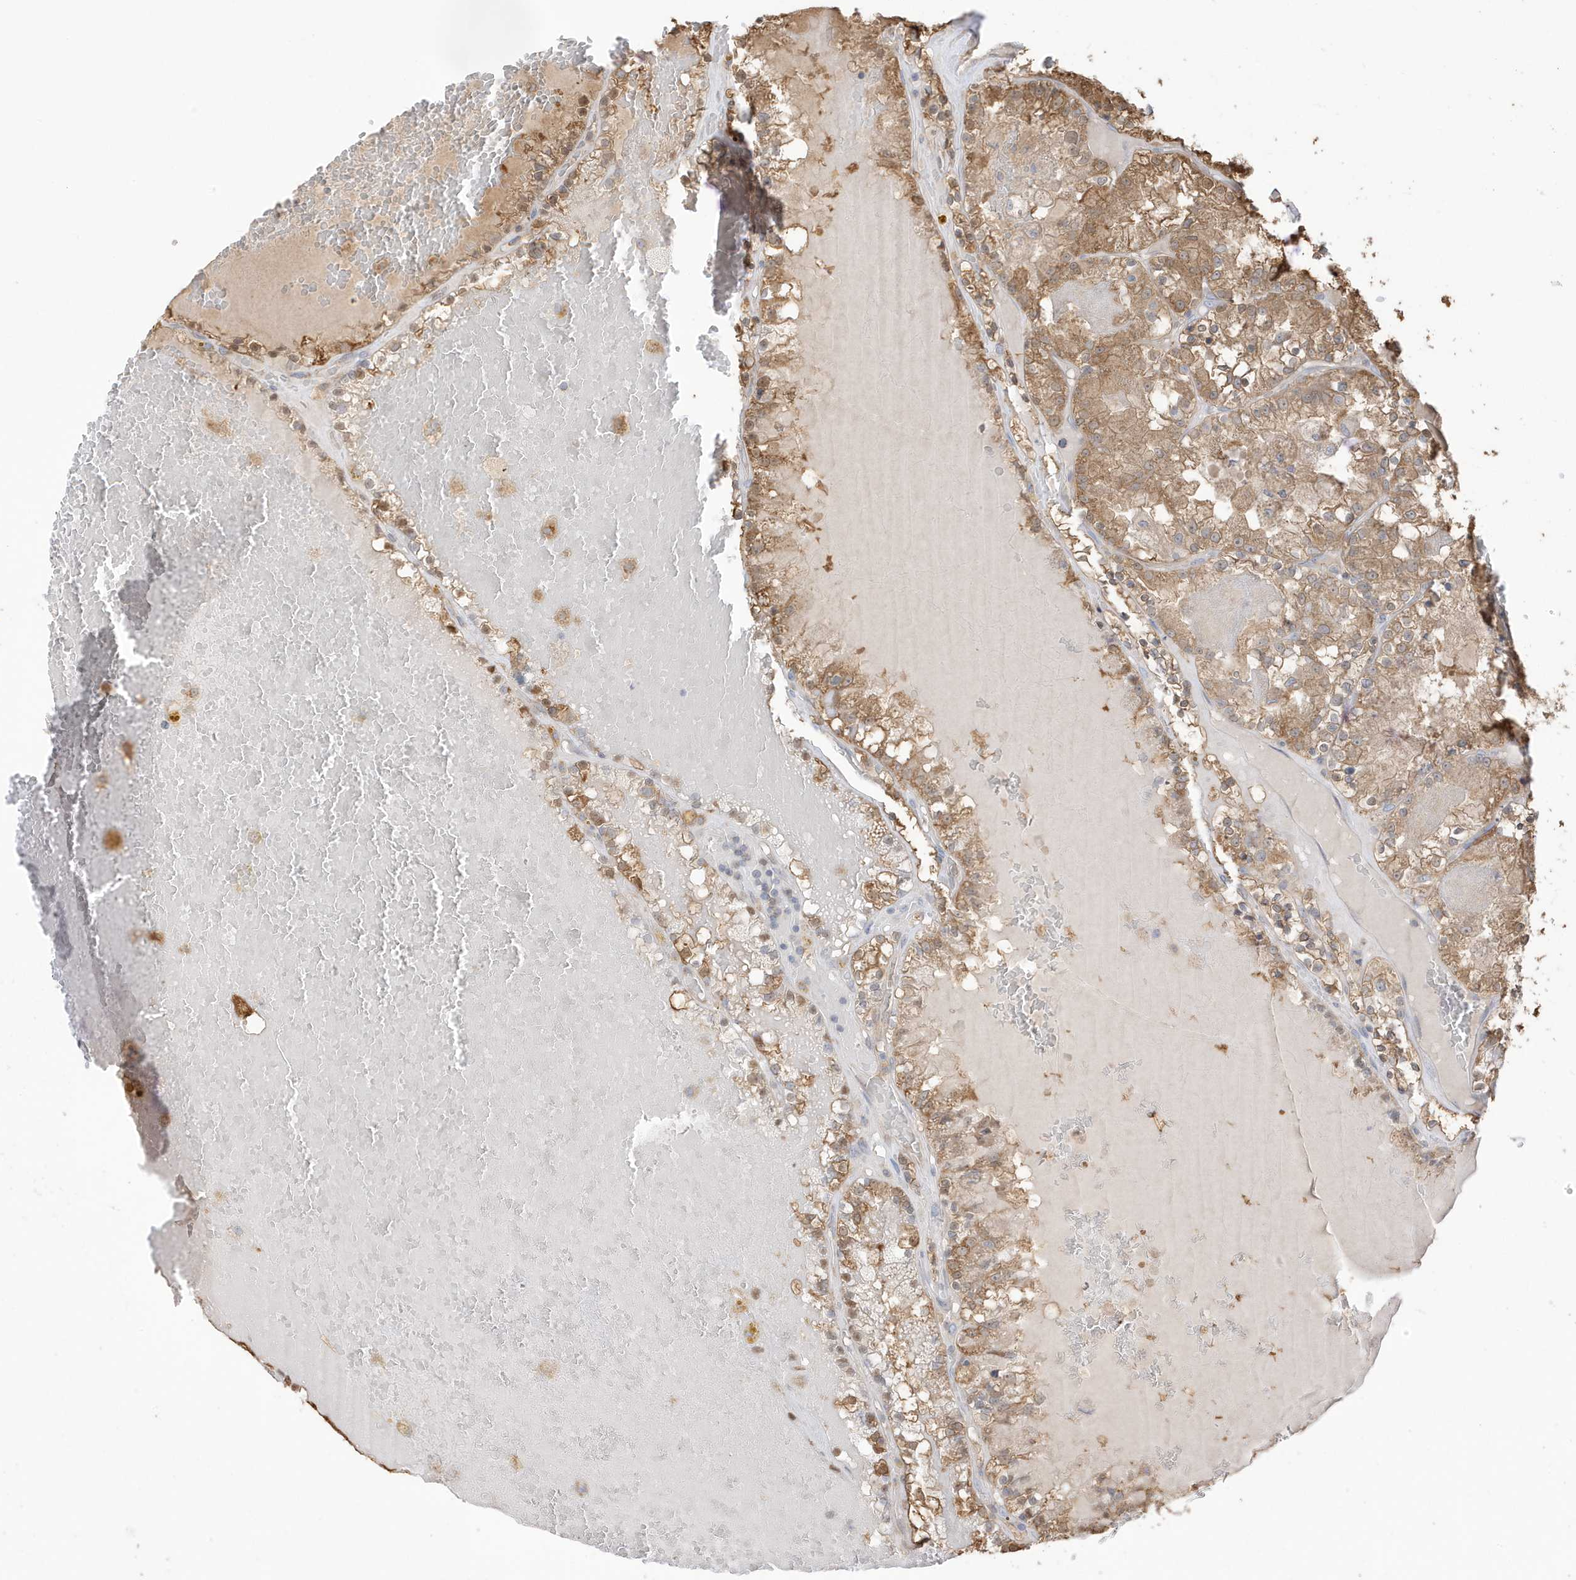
{"staining": {"intensity": "moderate", "quantity": ">75%", "location": "cytoplasmic/membranous"}, "tissue": "renal cancer", "cell_type": "Tumor cells", "image_type": "cancer", "snomed": [{"axis": "morphology", "description": "Adenocarcinoma, NOS"}, {"axis": "topography", "description": "Kidney"}], "caption": "Adenocarcinoma (renal) stained for a protein reveals moderate cytoplasmic/membranous positivity in tumor cells.", "gene": "AZI2", "patient": {"sex": "female", "age": 56}}